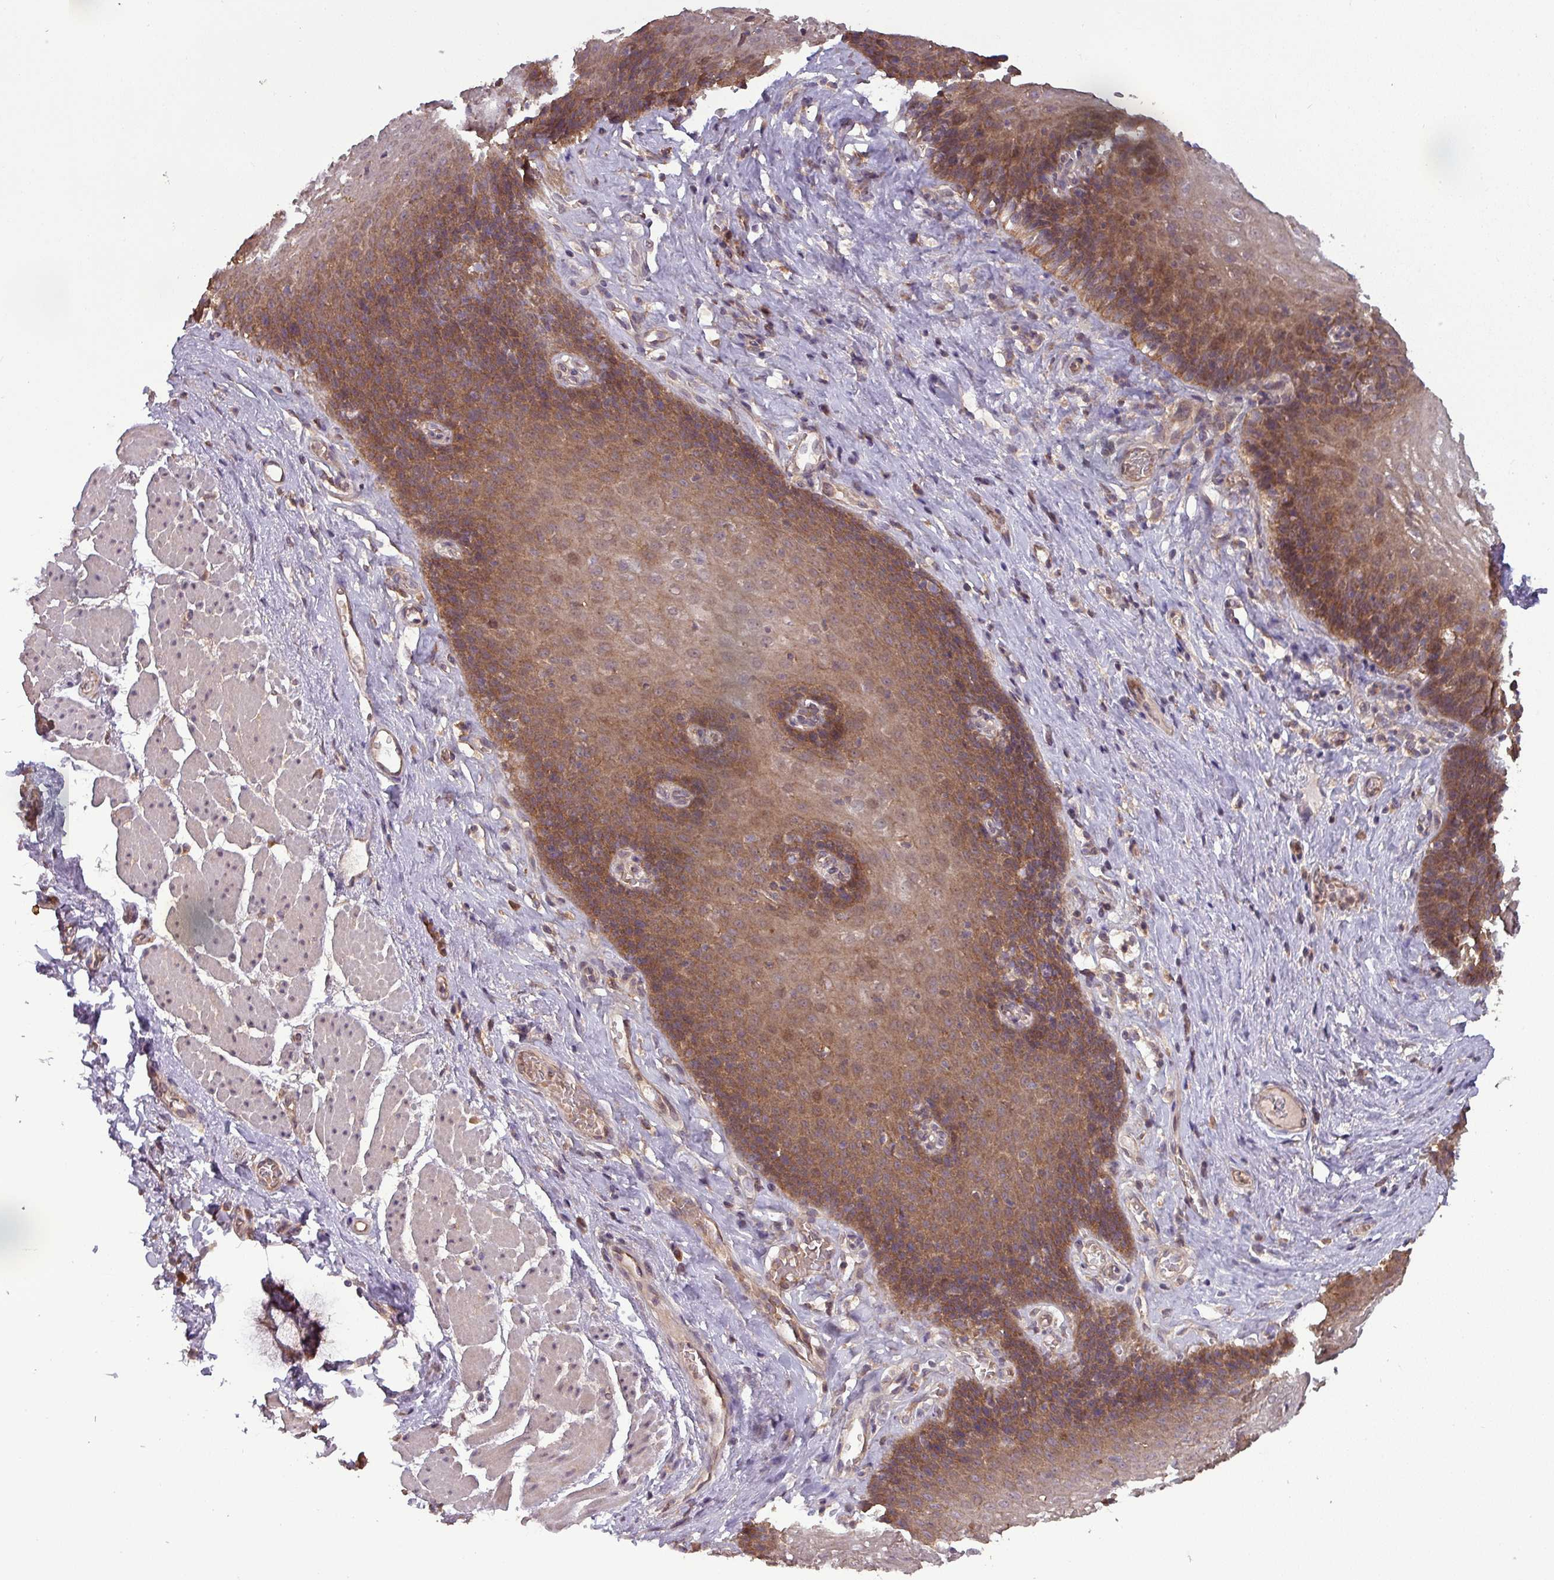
{"staining": {"intensity": "moderate", "quantity": ">75%", "location": "cytoplasmic/membranous,nuclear"}, "tissue": "esophagus", "cell_type": "Squamous epithelial cells", "image_type": "normal", "snomed": [{"axis": "morphology", "description": "Normal tissue, NOS"}, {"axis": "topography", "description": "Esophagus"}], "caption": "This micrograph displays benign esophagus stained with IHC to label a protein in brown. The cytoplasmic/membranous,nuclear of squamous epithelial cells show moderate positivity for the protein. Nuclei are counter-stained blue.", "gene": "NT5C3A", "patient": {"sex": "female", "age": 66}}